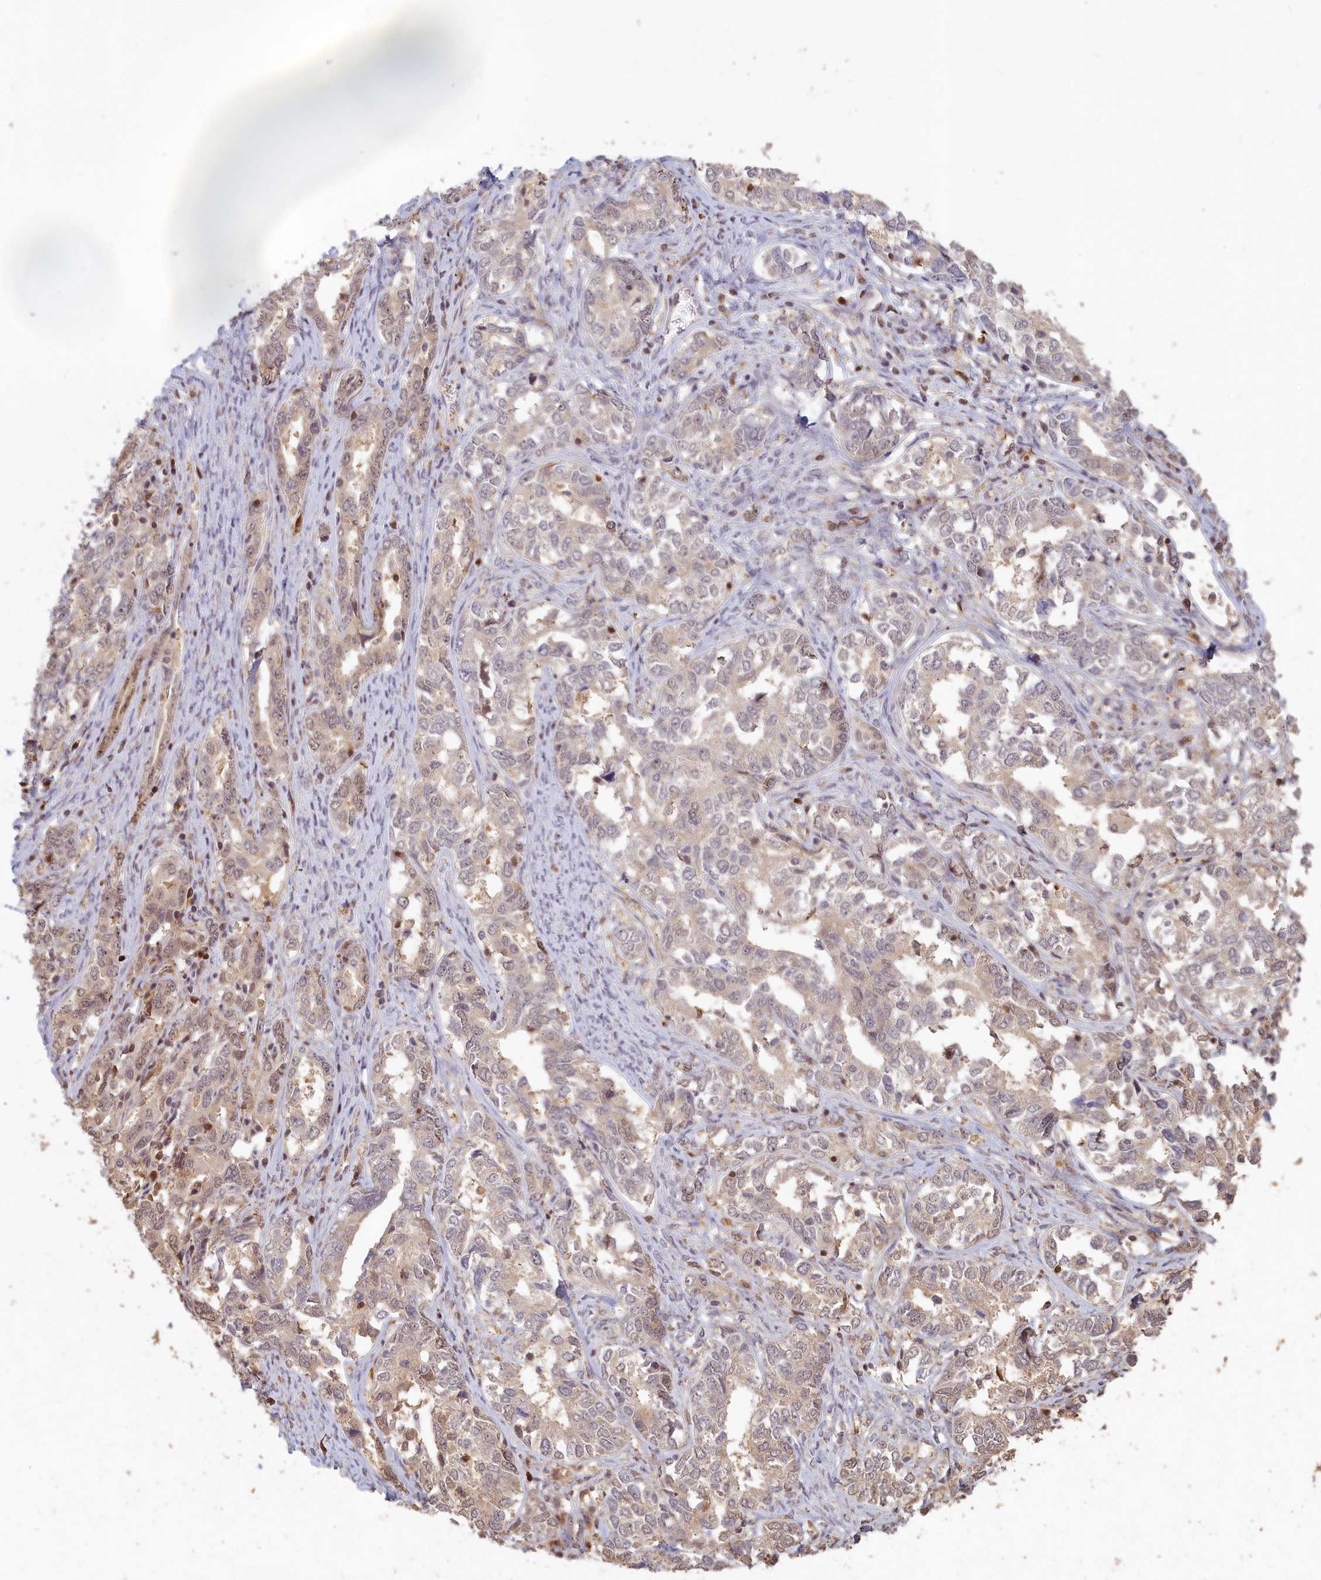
{"staining": {"intensity": "weak", "quantity": "<25%", "location": "cytoplasmic/membranous"}, "tissue": "ovarian cancer", "cell_type": "Tumor cells", "image_type": "cancer", "snomed": [{"axis": "morphology", "description": "Carcinoma, endometroid"}, {"axis": "topography", "description": "Ovary"}], "caption": "Image shows no significant protein staining in tumor cells of ovarian cancer.", "gene": "MADD", "patient": {"sex": "female", "age": 62}}